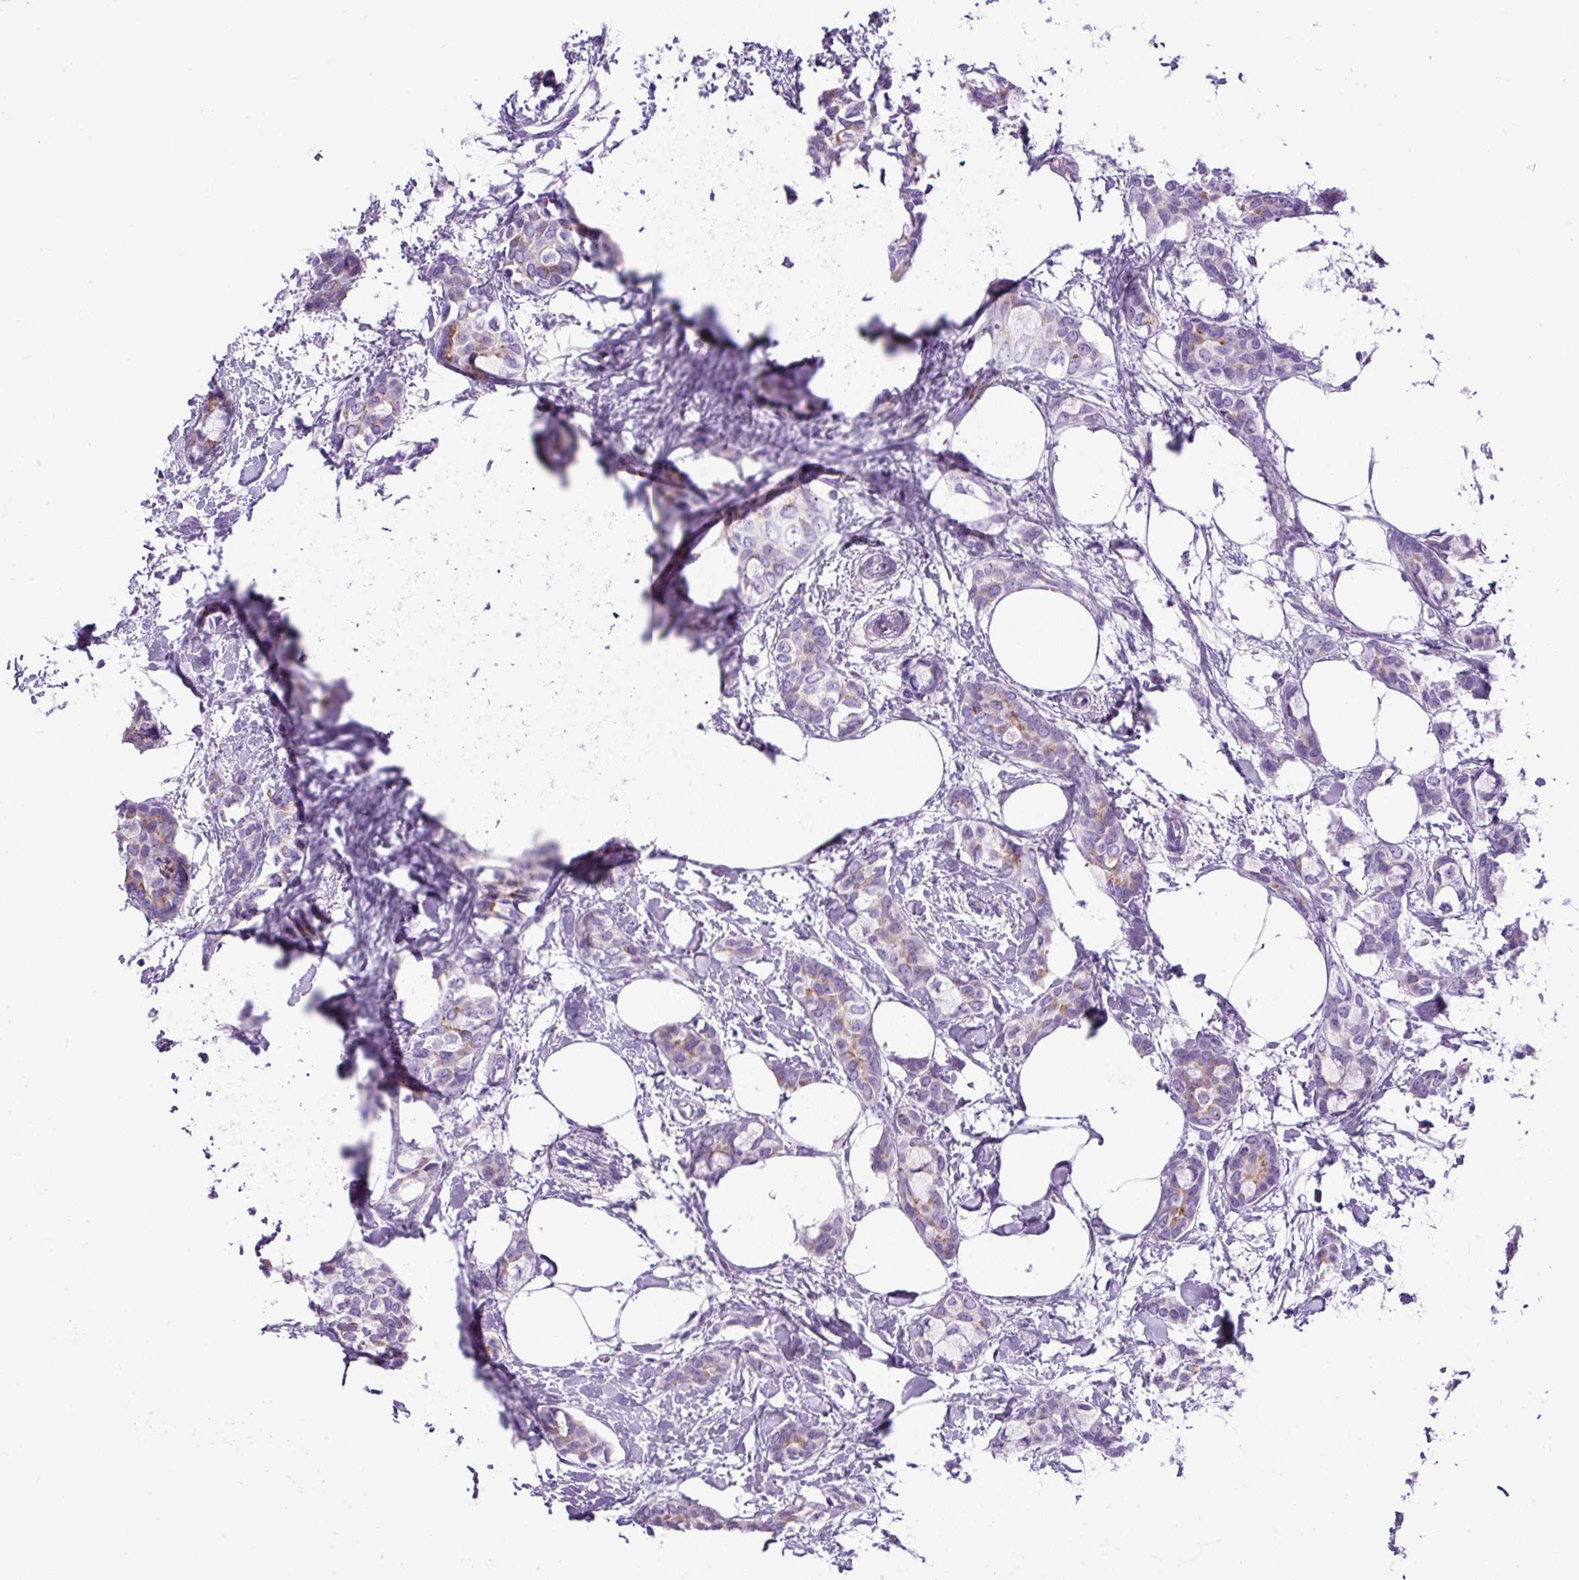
{"staining": {"intensity": "weak", "quantity": "<25%", "location": "cytoplasmic/membranous"}, "tissue": "breast cancer", "cell_type": "Tumor cells", "image_type": "cancer", "snomed": [{"axis": "morphology", "description": "Duct carcinoma"}, {"axis": "topography", "description": "Breast"}], "caption": "Tumor cells are negative for brown protein staining in infiltrating ductal carcinoma (breast).", "gene": "PDIA2", "patient": {"sex": "female", "age": 73}}